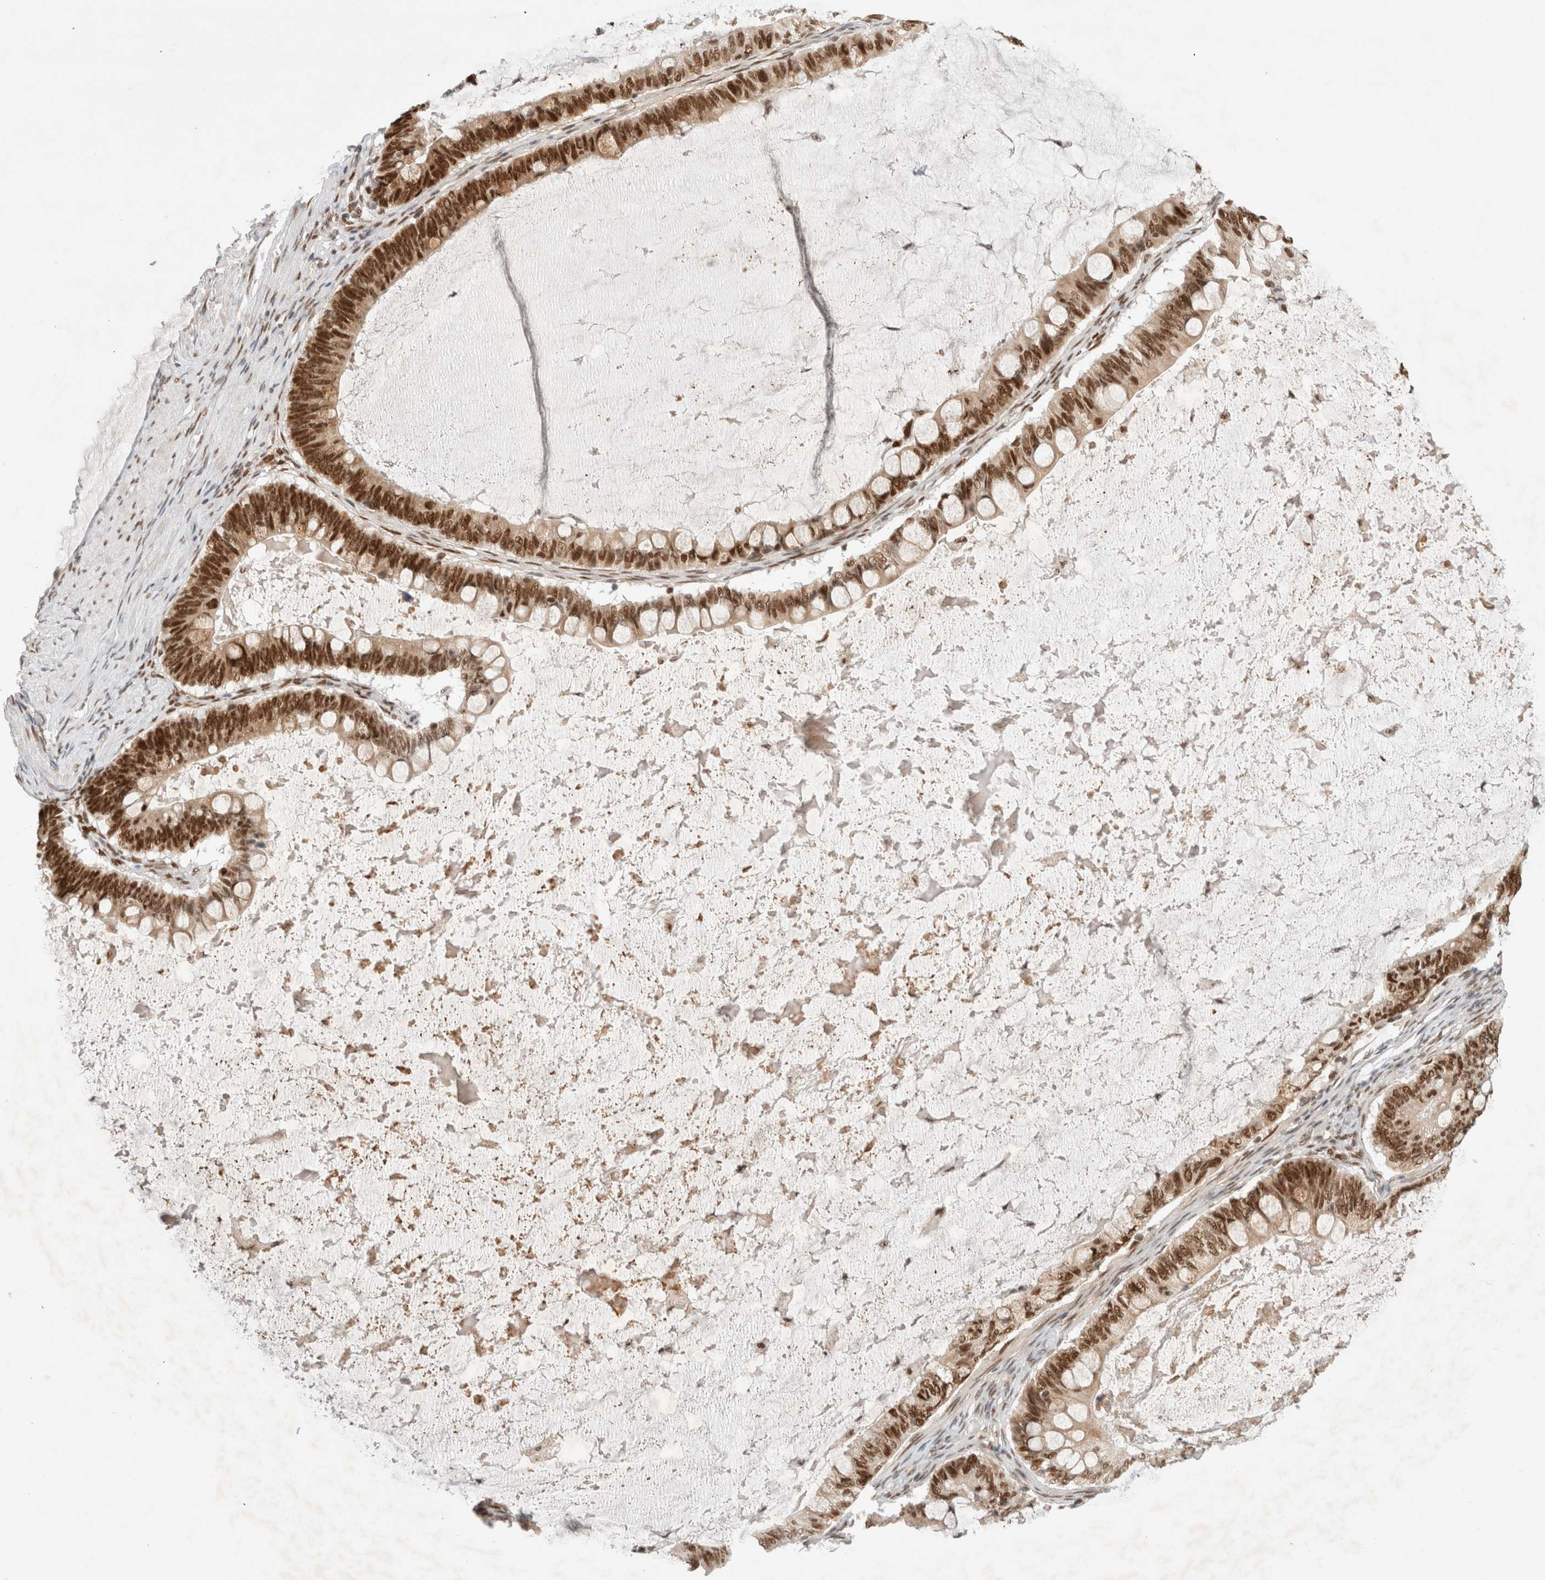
{"staining": {"intensity": "moderate", "quantity": ">75%", "location": "nuclear"}, "tissue": "ovarian cancer", "cell_type": "Tumor cells", "image_type": "cancer", "snomed": [{"axis": "morphology", "description": "Cystadenocarcinoma, mucinous, NOS"}, {"axis": "topography", "description": "Ovary"}], "caption": "Brown immunohistochemical staining in ovarian cancer demonstrates moderate nuclear expression in approximately >75% of tumor cells. Immunohistochemistry stains the protein in brown and the nuclei are stained blue.", "gene": "GTF2I", "patient": {"sex": "female", "age": 61}}